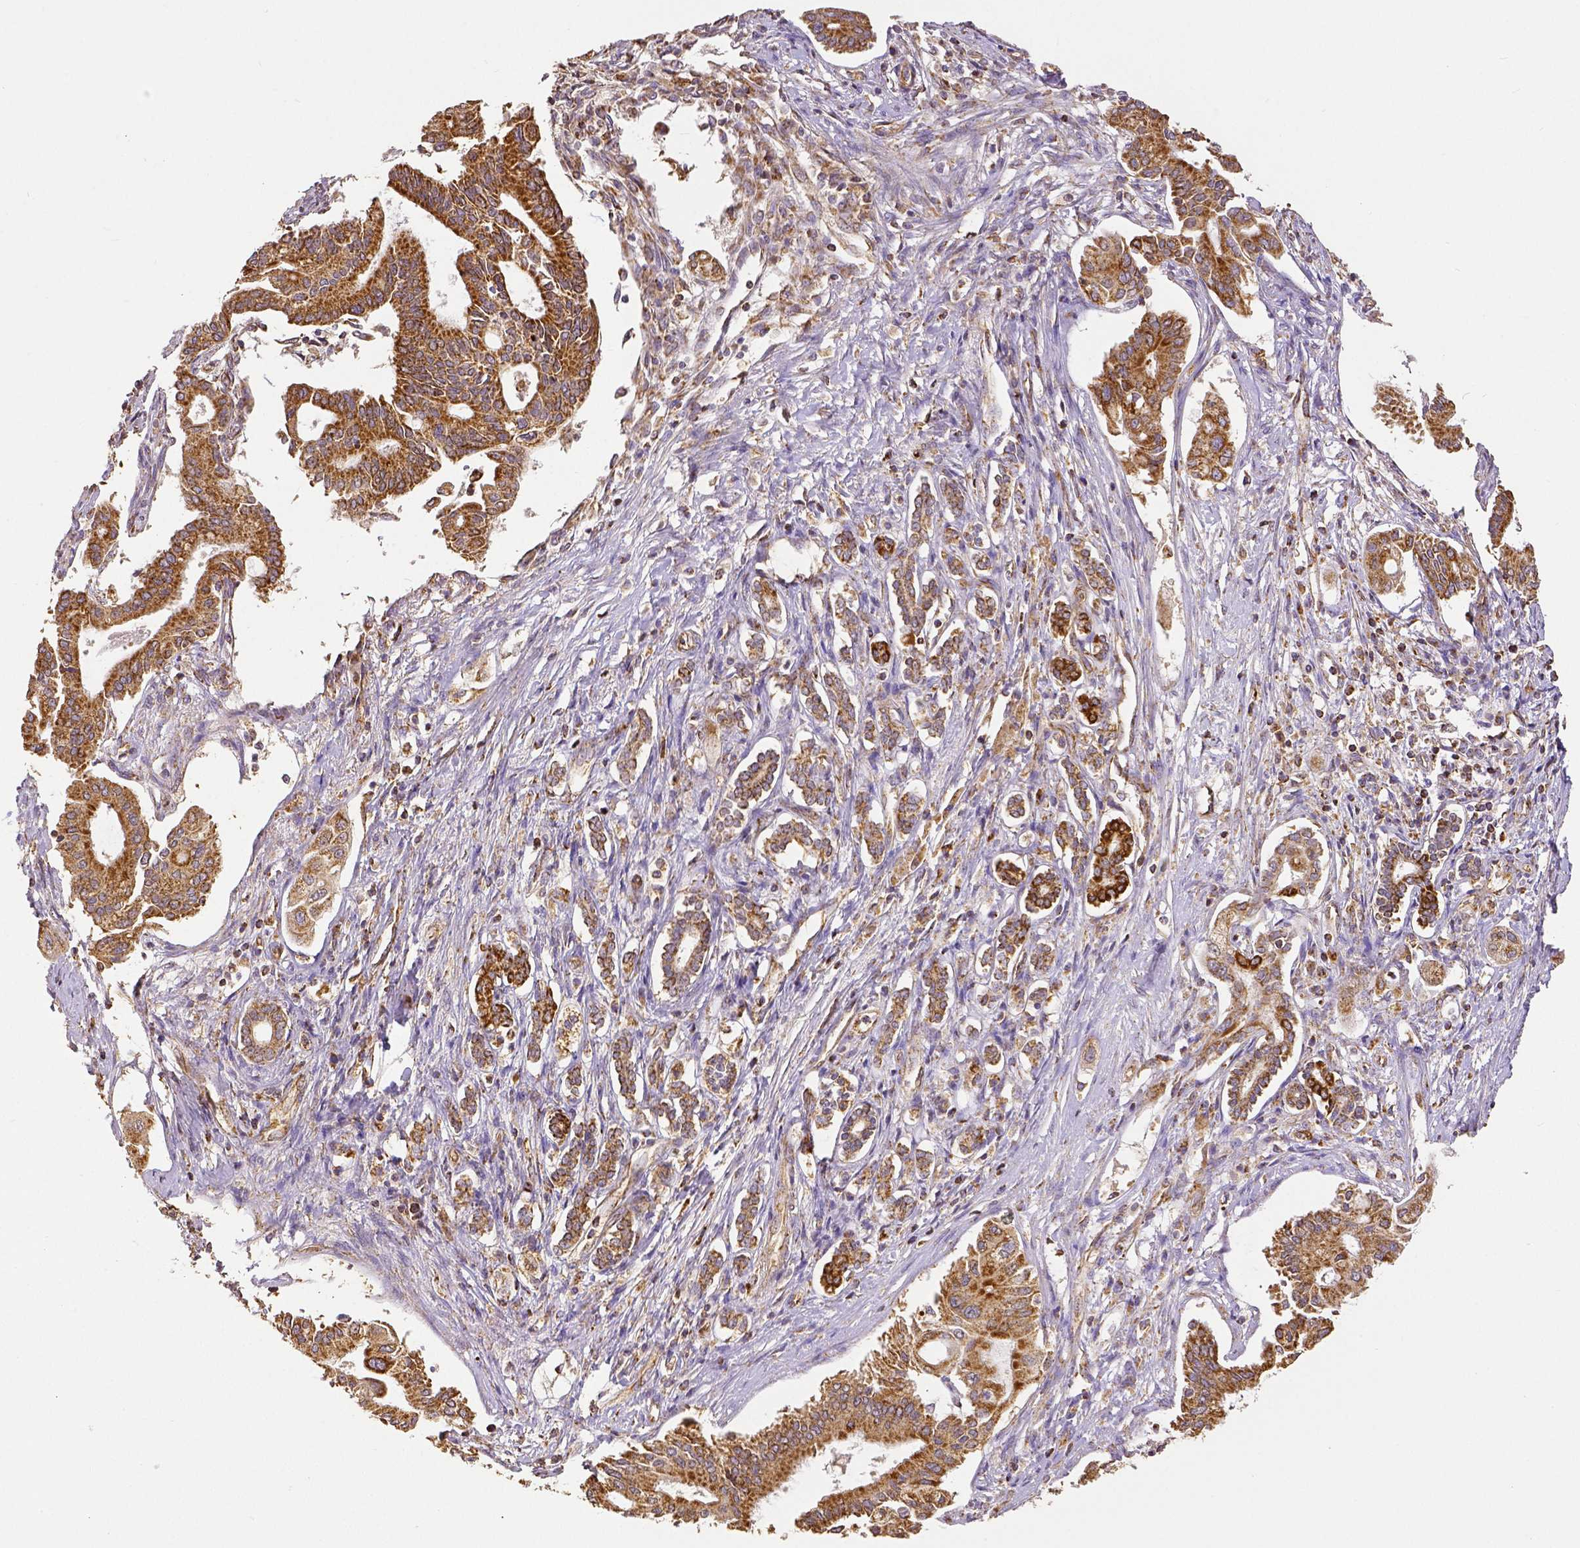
{"staining": {"intensity": "moderate", "quantity": ">75%", "location": "cytoplasmic/membranous"}, "tissue": "pancreatic cancer", "cell_type": "Tumor cells", "image_type": "cancer", "snomed": [{"axis": "morphology", "description": "Adenocarcinoma, NOS"}, {"axis": "topography", "description": "Pancreas"}], "caption": "An immunohistochemistry photomicrograph of tumor tissue is shown. Protein staining in brown shows moderate cytoplasmic/membranous positivity in pancreatic cancer (adenocarcinoma) within tumor cells.", "gene": "SDHB", "patient": {"sex": "female", "age": 68}}